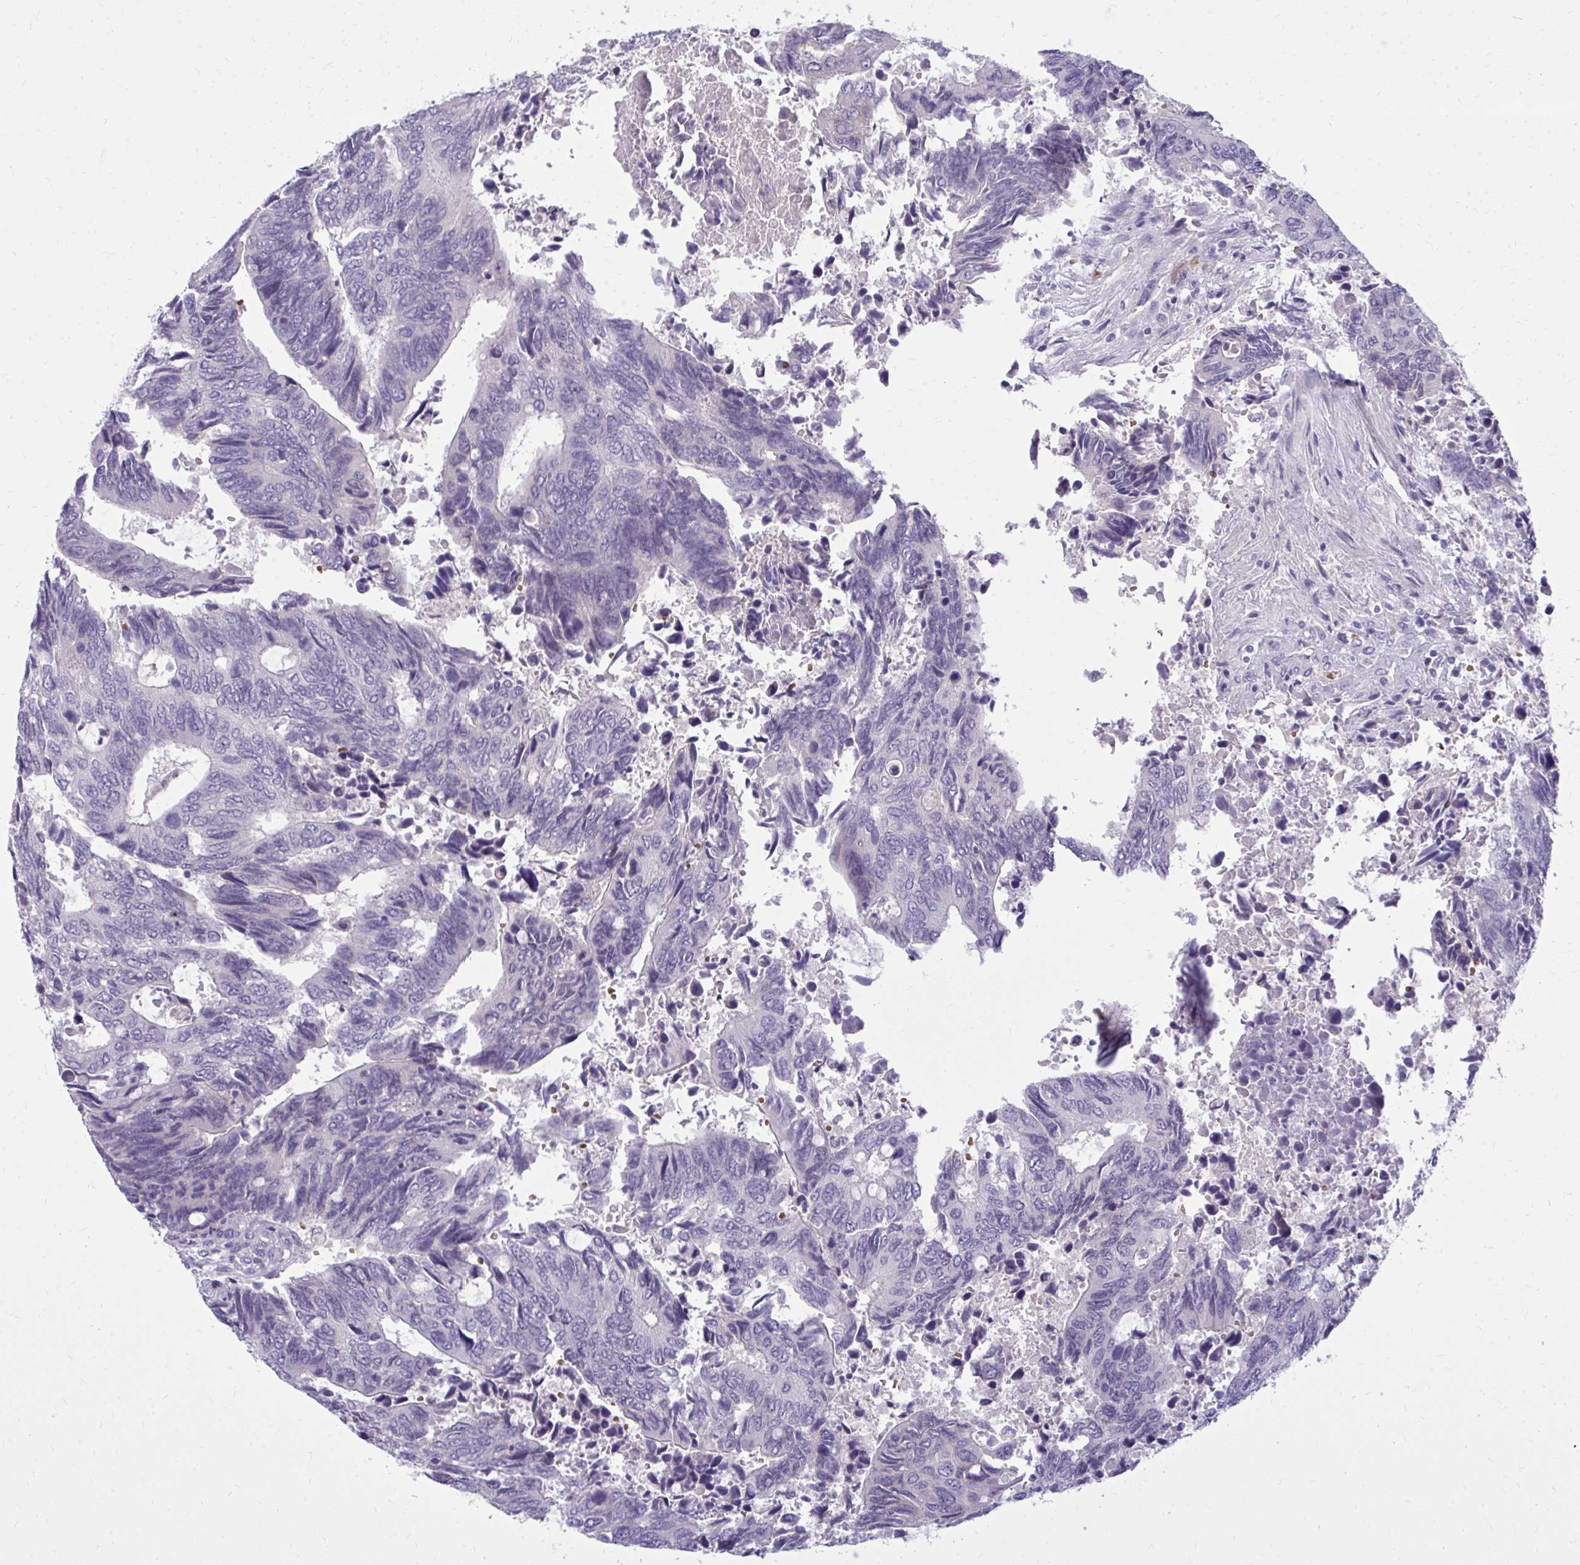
{"staining": {"intensity": "negative", "quantity": "none", "location": "none"}, "tissue": "colorectal cancer", "cell_type": "Tumor cells", "image_type": "cancer", "snomed": [{"axis": "morphology", "description": "Adenocarcinoma, NOS"}, {"axis": "topography", "description": "Colon"}], "caption": "Immunohistochemical staining of human colorectal cancer exhibits no significant positivity in tumor cells. (DAB (3,3'-diaminobenzidine) IHC with hematoxylin counter stain).", "gene": "DPY19L1", "patient": {"sex": "male", "age": 87}}